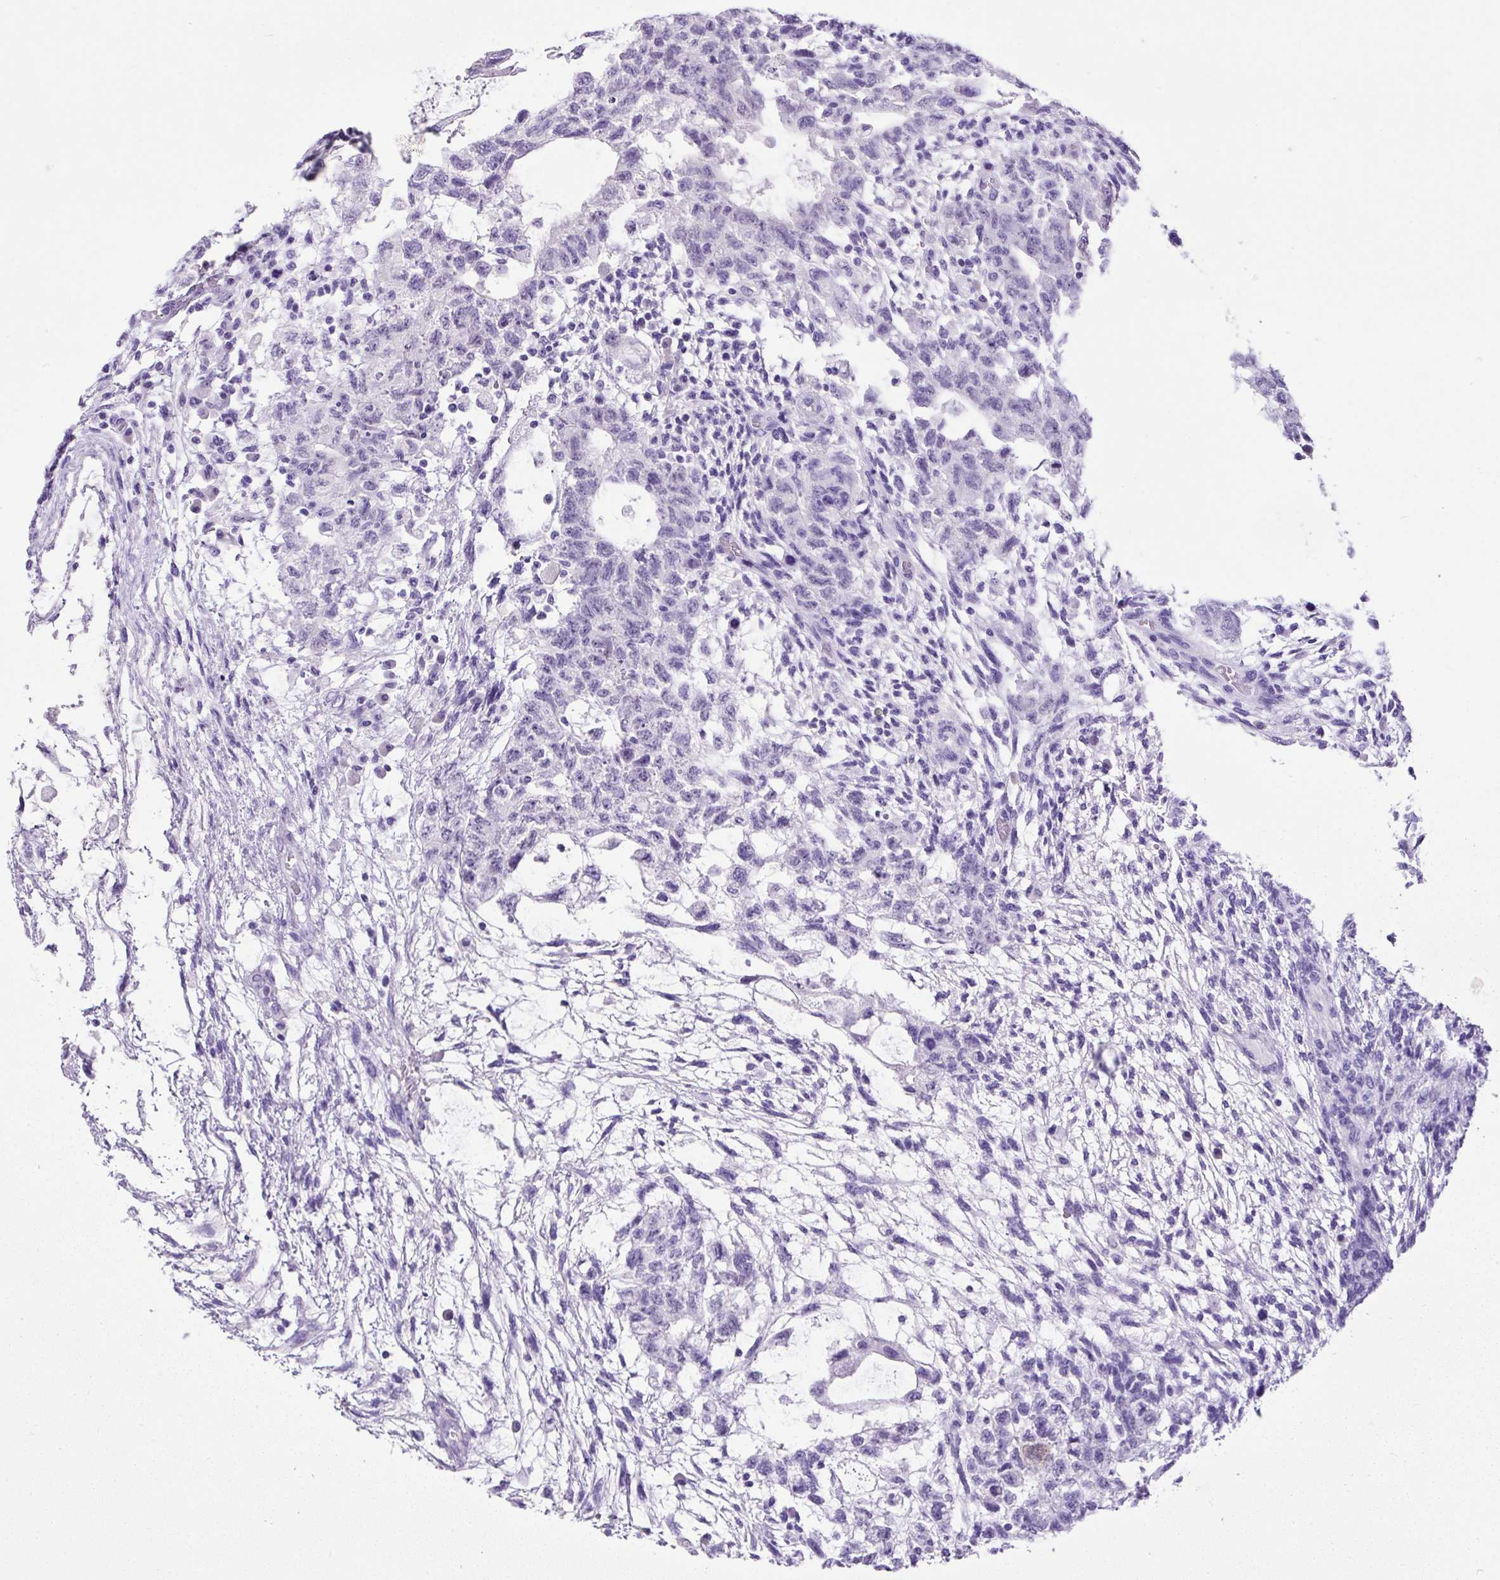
{"staining": {"intensity": "negative", "quantity": "none", "location": "none"}, "tissue": "testis cancer", "cell_type": "Tumor cells", "image_type": "cancer", "snomed": [{"axis": "morphology", "description": "Normal tissue, NOS"}, {"axis": "morphology", "description": "Carcinoma, Embryonal, NOS"}, {"axis": "topography", "description": "Testis"}], "caption": "High magnification brightfield microscopy of embryonal carcinoma (testis) stained with DAB (3,3'-diaminobenzidine) (brown) and counterstained with hematoxylin (blue): tumor cells show no significant staining. (DAB IHC visualized using brightfield microscopy, high magnification).", "gene": "UPP1", "patient": {"sex": "male", "age": 36}}